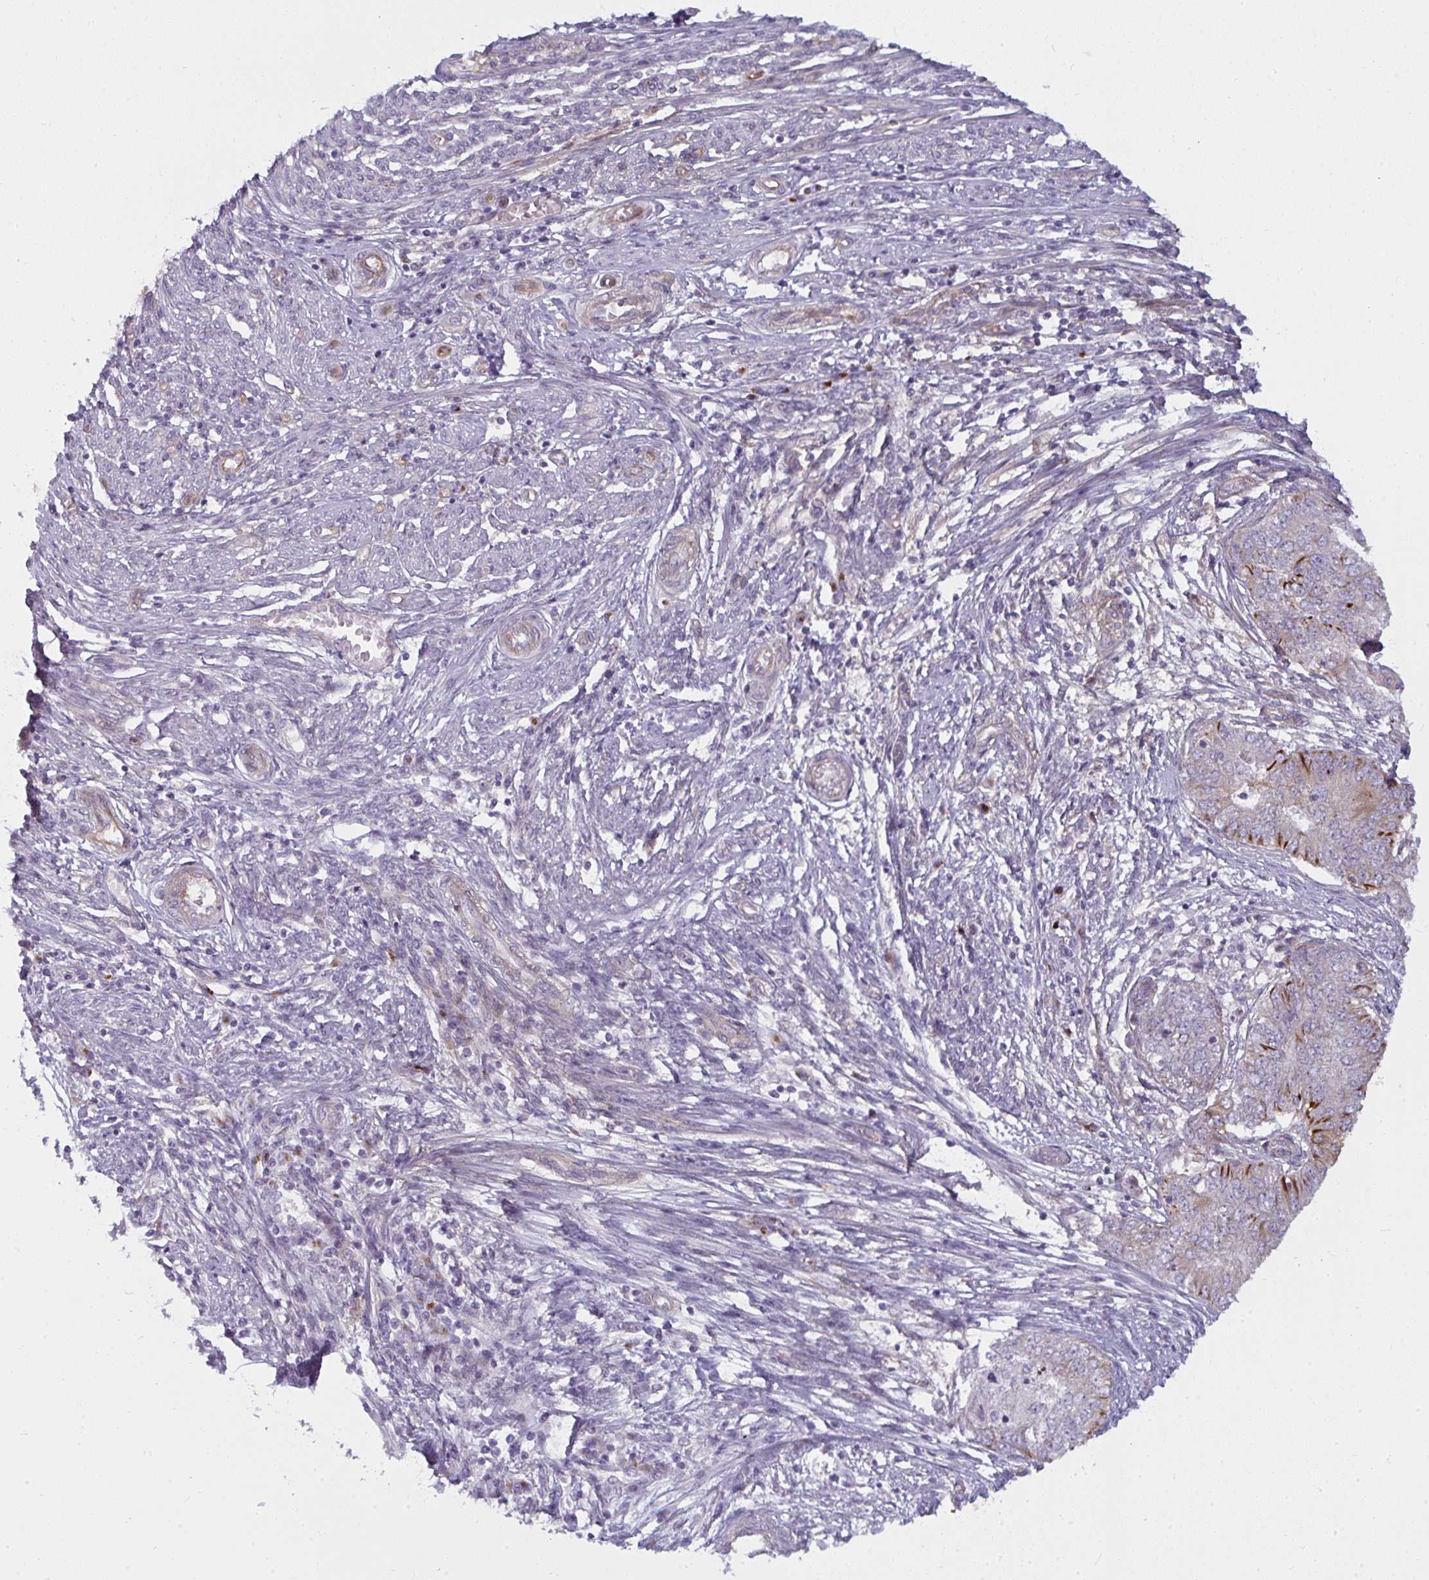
{"staining": {"intensity": "strong", "quantity": "<25%", "location": "cytoplasmic/membranous"}, "tissue": "endometrial cancer", "cell_type": "Tumor cells", "image_type": "cancer", "snomed": [{"axis": "morphology", "description": "Adenocarcinoma, NOS"}, {"axis": "topography", "description": "Endometrium"}], "caption": "Brown immunohistochemical staining in endometrial adenocarcinoma reveals strong cytoplasmic/membranous positivity in about <25% of tumor cells.", "gene": "IFIT3", "patient": {"sex": "female", "age": 62}}